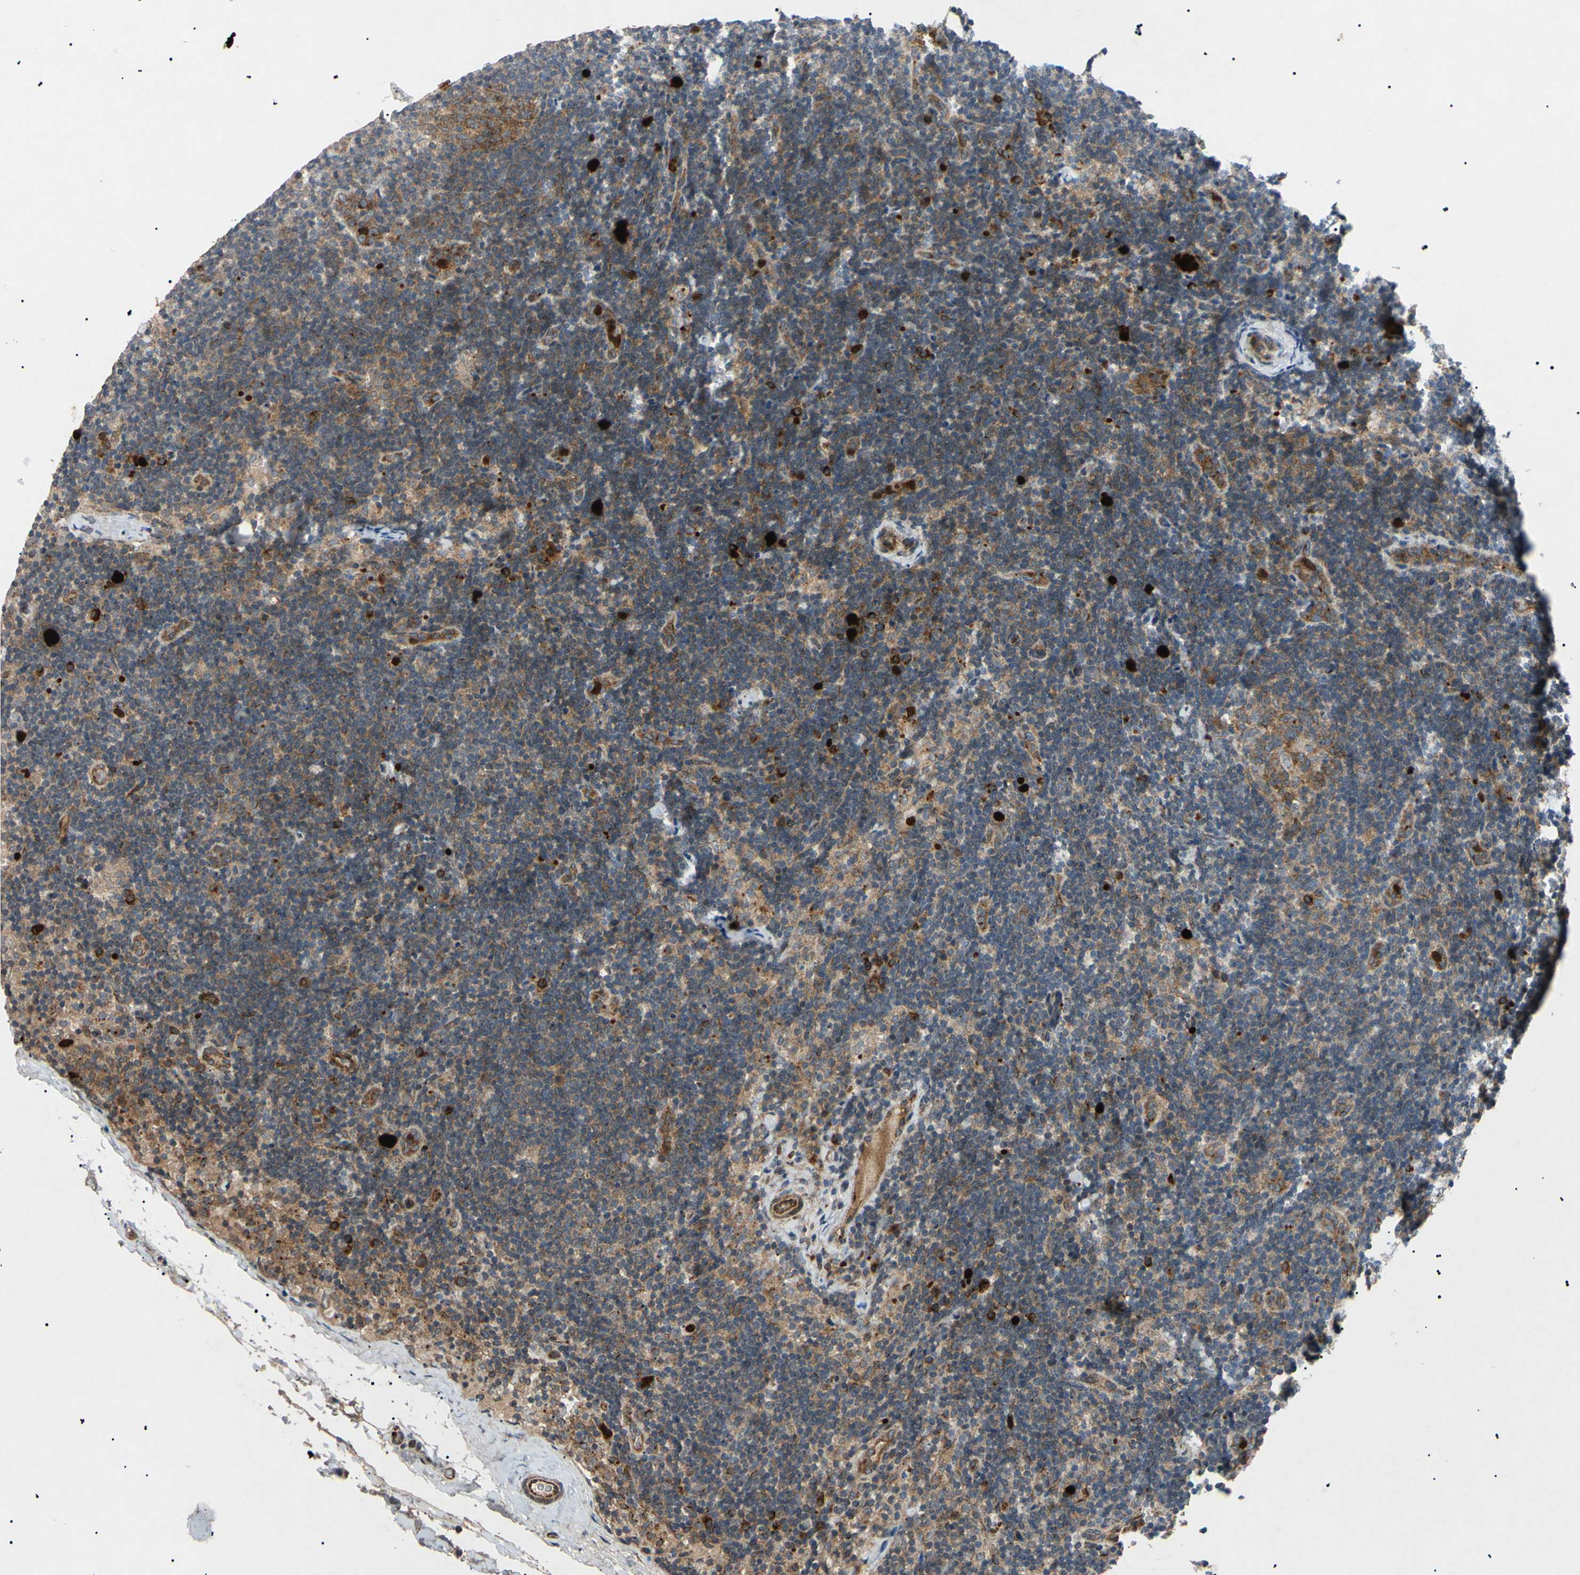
{"staining": {"intensity": "strong", "quantity": "<25%", "location": "cytoplasmic/membranous"}, "tissue": "lymph node", "cell_type": "Germinal center cells", "image_type": "normal", "snomed": [{"axis": "morphology", "description": "Normal tissue, NOS"}, {"axis": "topography", "description": "Lymph node"}], "caption": "Germinal center cells demonstrate medium levels of strong cytoplasmic/membranous expression in approximately <25% of cells in unremarkable lymph node. The staining was performed using DAB, with brown indicating positive protein expression. Nuclei are stained blue with hematoxylin.", "gene": "TUBB4A", "patient": {"sex": "female", "age": 14}}